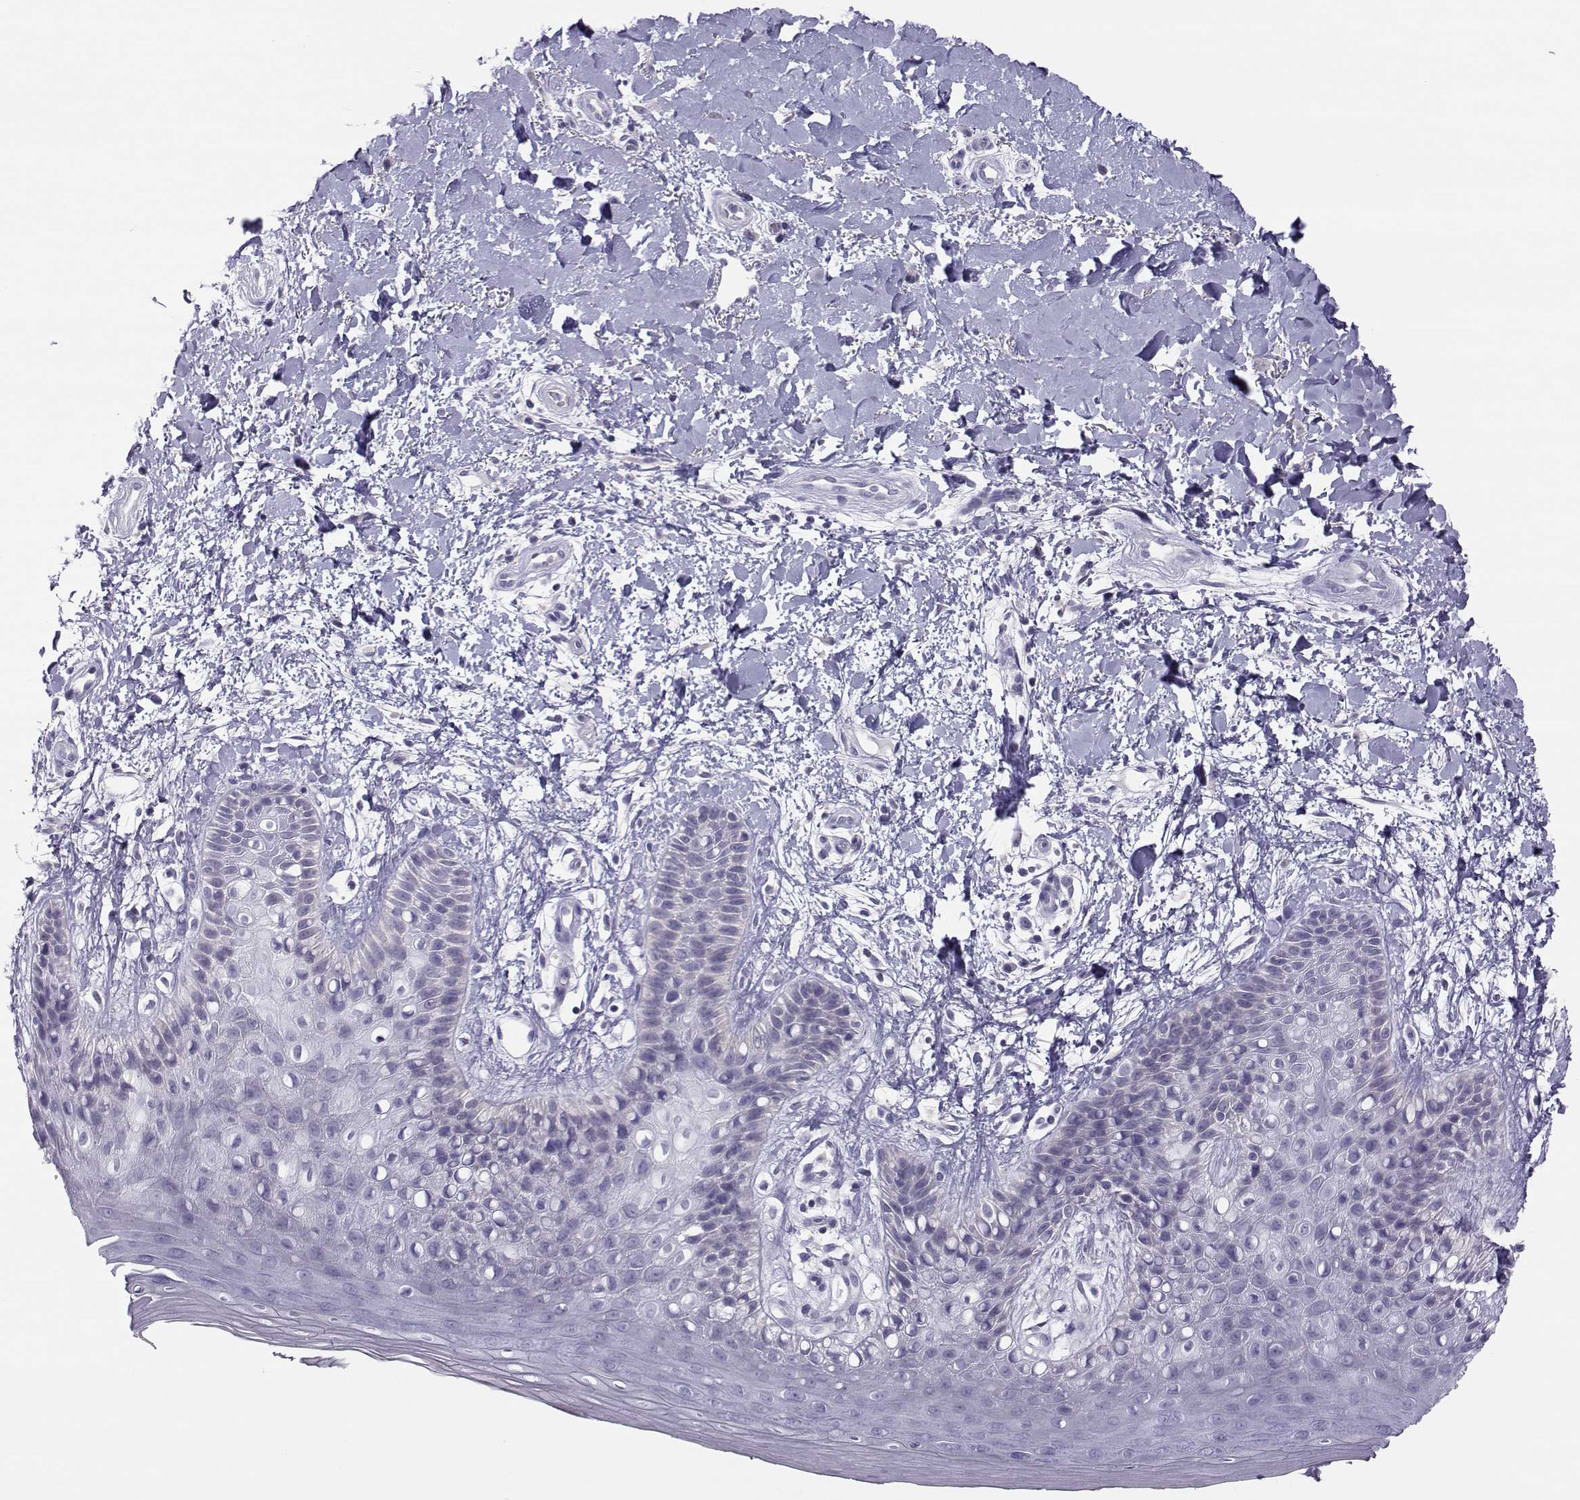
{"staining": {"intensity": "negative", "quantity": "none", "location": "none"}, "tissue": "skin", "cell_type": "Epidermal cells", "image_type": "normal", "snomed": [{"axis": "morphology", "description": "Normal tissue, NOS"}, {"axis": "topography", "description": "Anal"}], "caption": "Skin stained for a protein using immunohistochemistry (IHC) reveals no staining epidermal cells.", "gene": "TRPM7", "patient": {"sex": "male", "age": 36}}